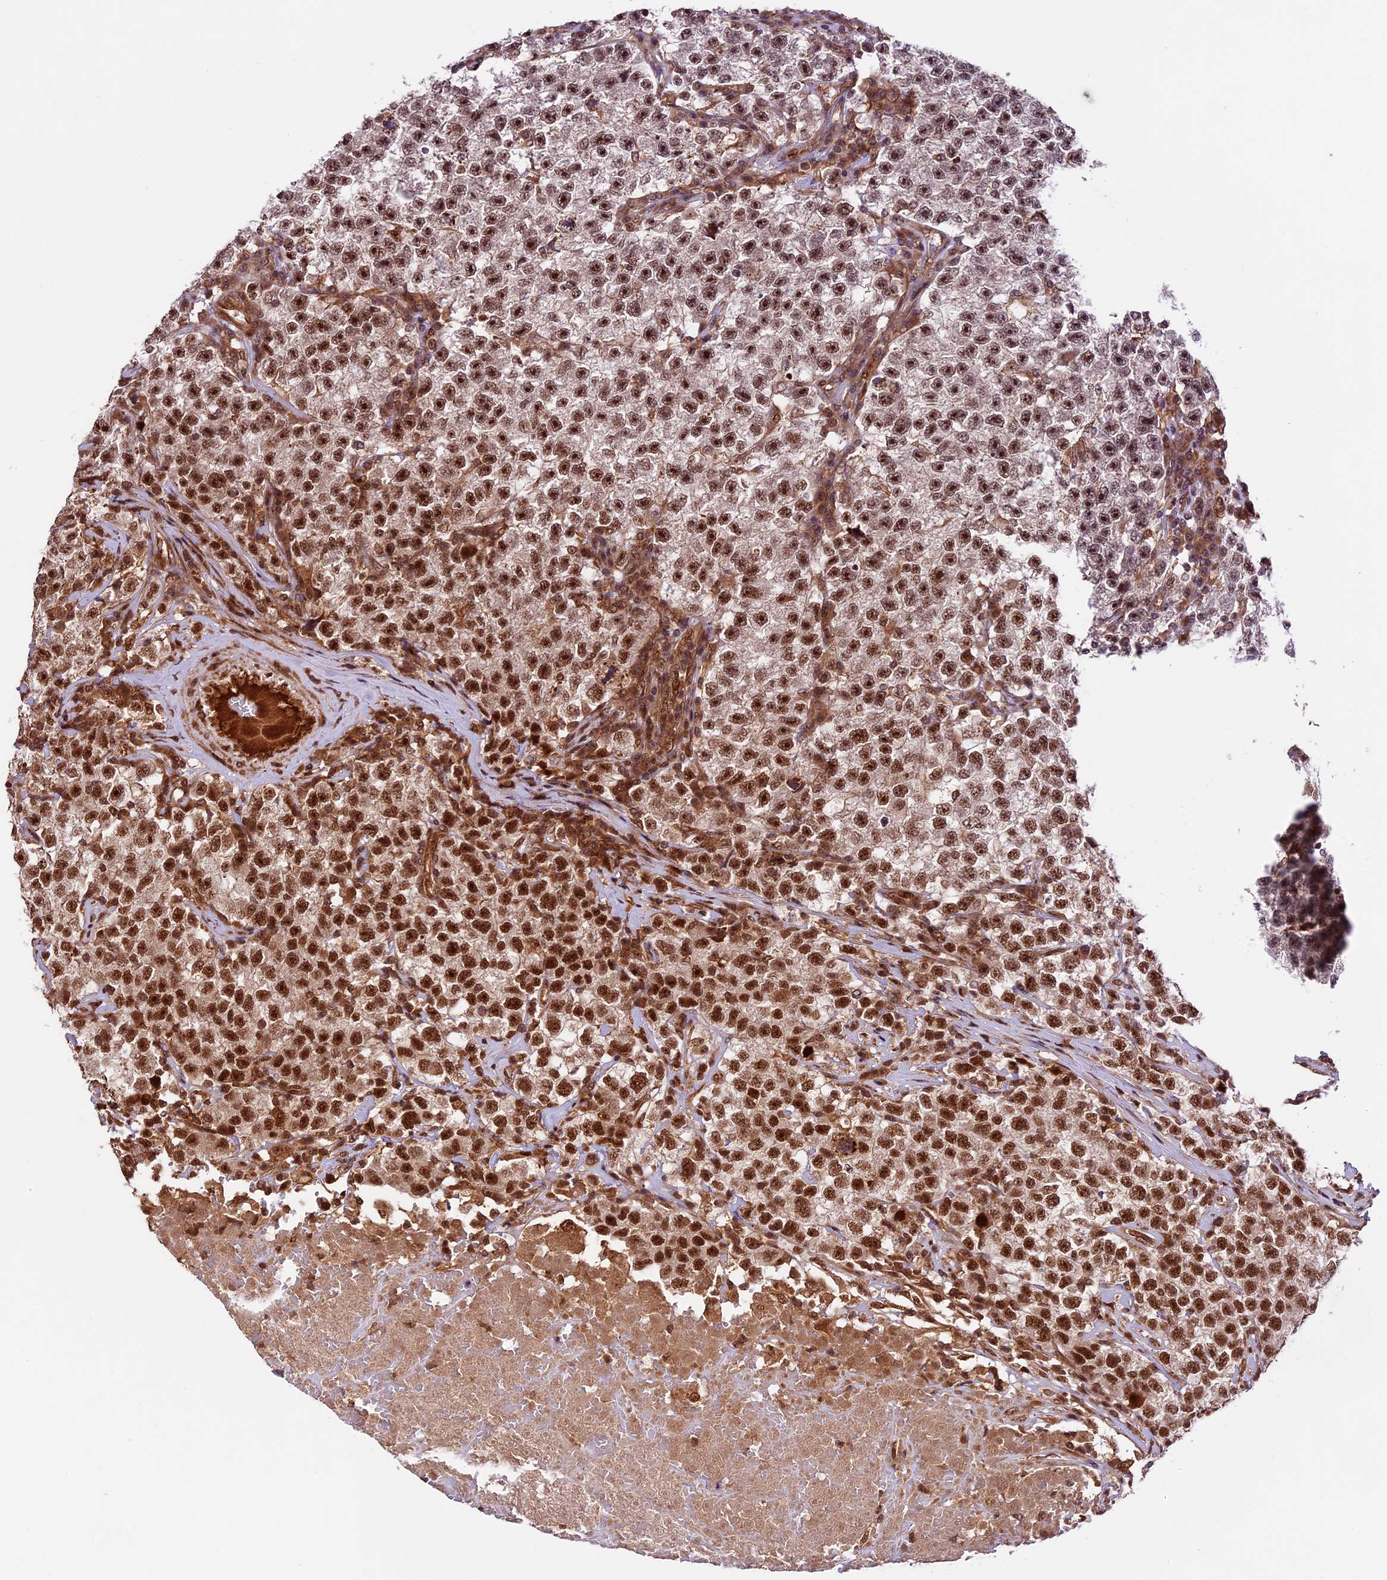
{"staining": {"intensity": "strong", "quantity": ">75%", "location": "nuclear"}, "tissue": "testis cancer", "cell_type": "Tumor cells", "image_type": "cancer", "snomed": [{"axis": "morphology", "description": "Seminoma, NOS"}, {"axis": "topography", "description": "Testis"}], "caption": "IHC photomicrograph of neoplastic tissue: human testis seminoma stained using immunohistochemistry displays high levels of strong protein expression localized specifically in the nuclear of tumor cells, appearing as a nuclear brown color.", "gene": "DHX38", "patient": {"sex": "male", "age": 22}}